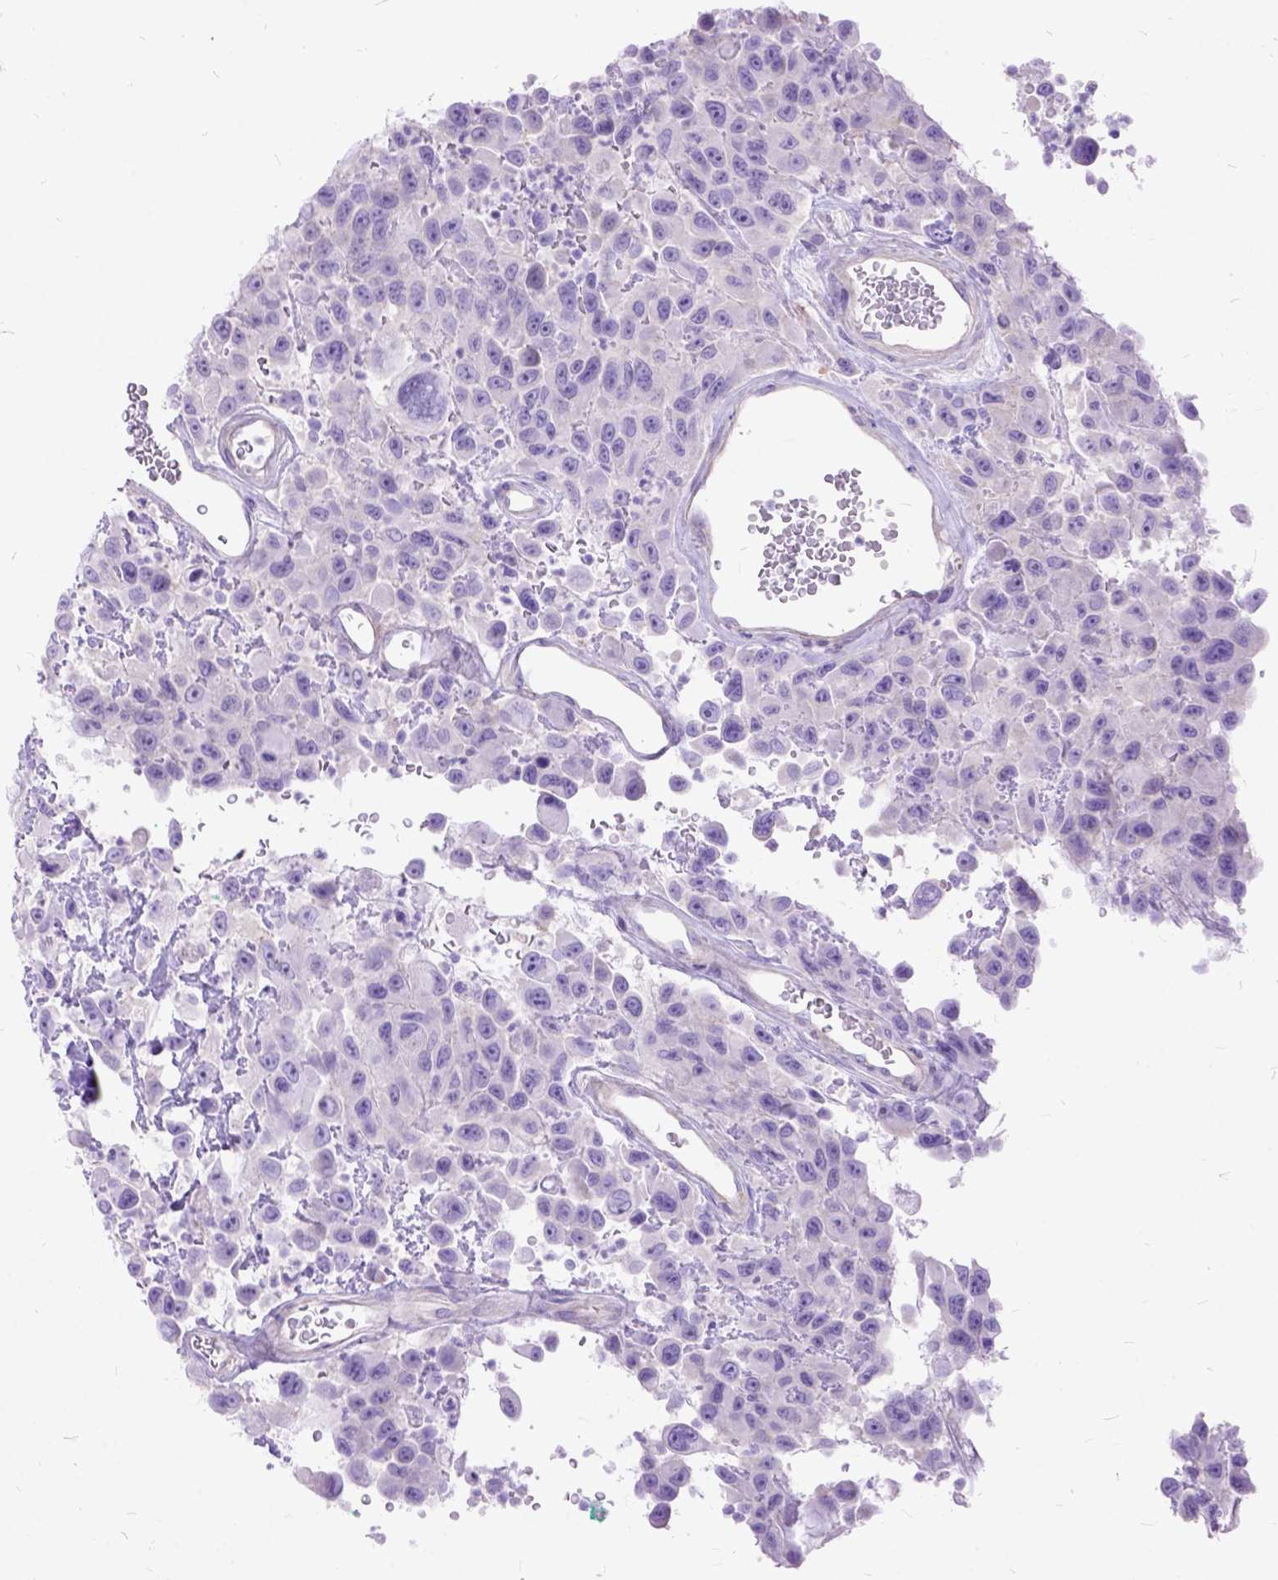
{"staining": {"intensity": "negative", "quantity": "none", "location": "none"}, "tissue": "urothelial cancer", "cell_type": "Tumor cells", "image_type": "cancer", "snomed": [{"axis": "morphology", "description": "Urothelial carcinoma, High grade"}, {"axis": "topography", "description": "Urinary bladder"}], "caption": "The immunohistochemistry photomicrograph has no significant staining in tumor cells of high-grade urothelial carcinoma tissue. (DAB (3,3'-diaminobenzidine) immunohistochemistry (IHC) with hematoxylin counter stain).", "gene": "ARL9", "patient": {"sex": "male", "age": 53}}